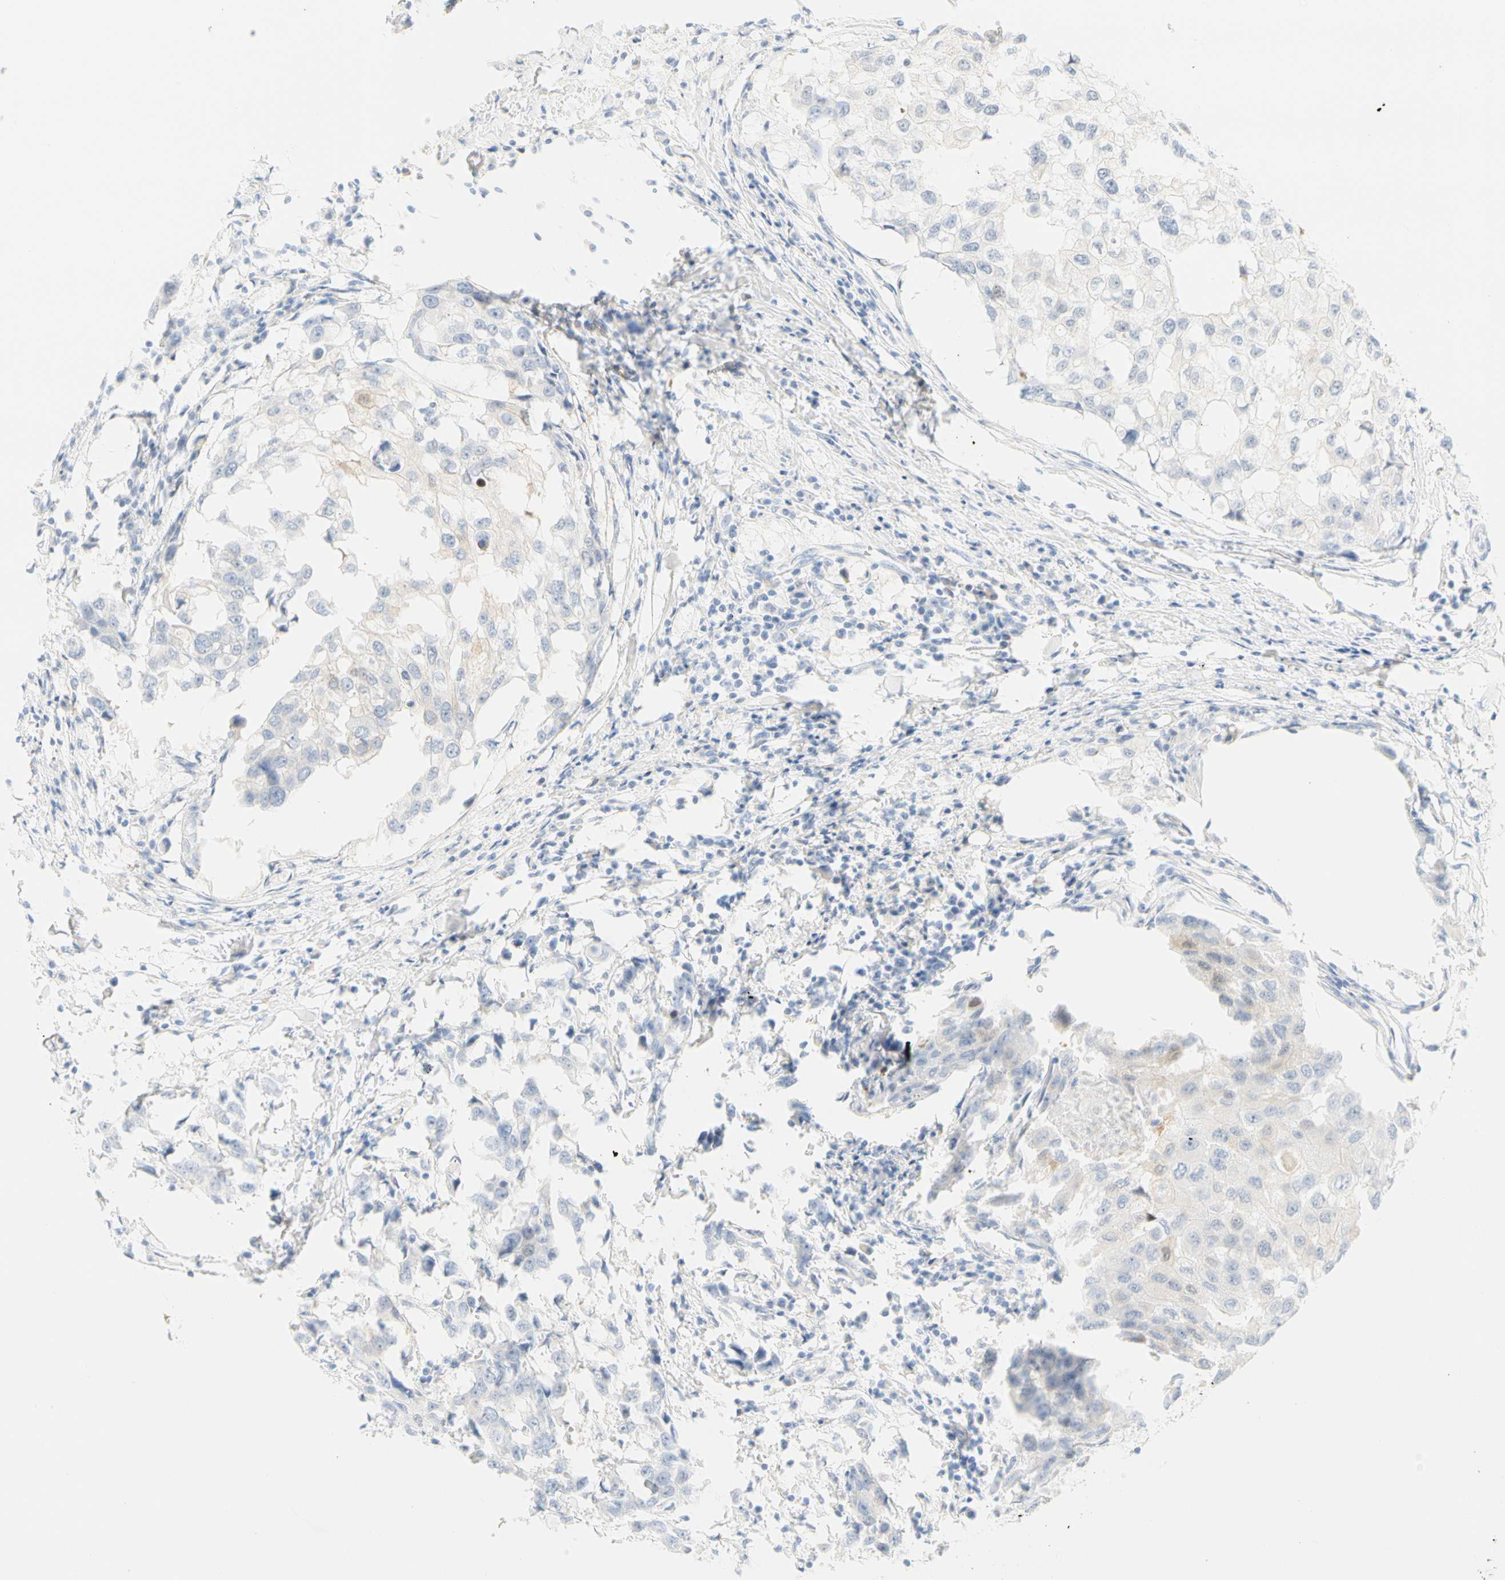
{"staining": {"intensity": "negative", "quantity": "none", "location": "none"}, "tissue": "breast cancer", "cell_type": "Tumor cells", "image_type": "cancer", "snomed": [{"axis": "morphology", "description": "Duct carcinoma"}, {"axis": "topography", "description": "Breast"}], "caption": "High magnification brightfield microscopy of breast cancer (intraductal carcinoma) stained with DAB (3,3'-diaminobenzidine) (brown) and counterstained with hematoxylin (blue): tumor cells show no significant positivity.", "gene": "SELENBP1", "patient": {"sex": "female", "age": 27}}